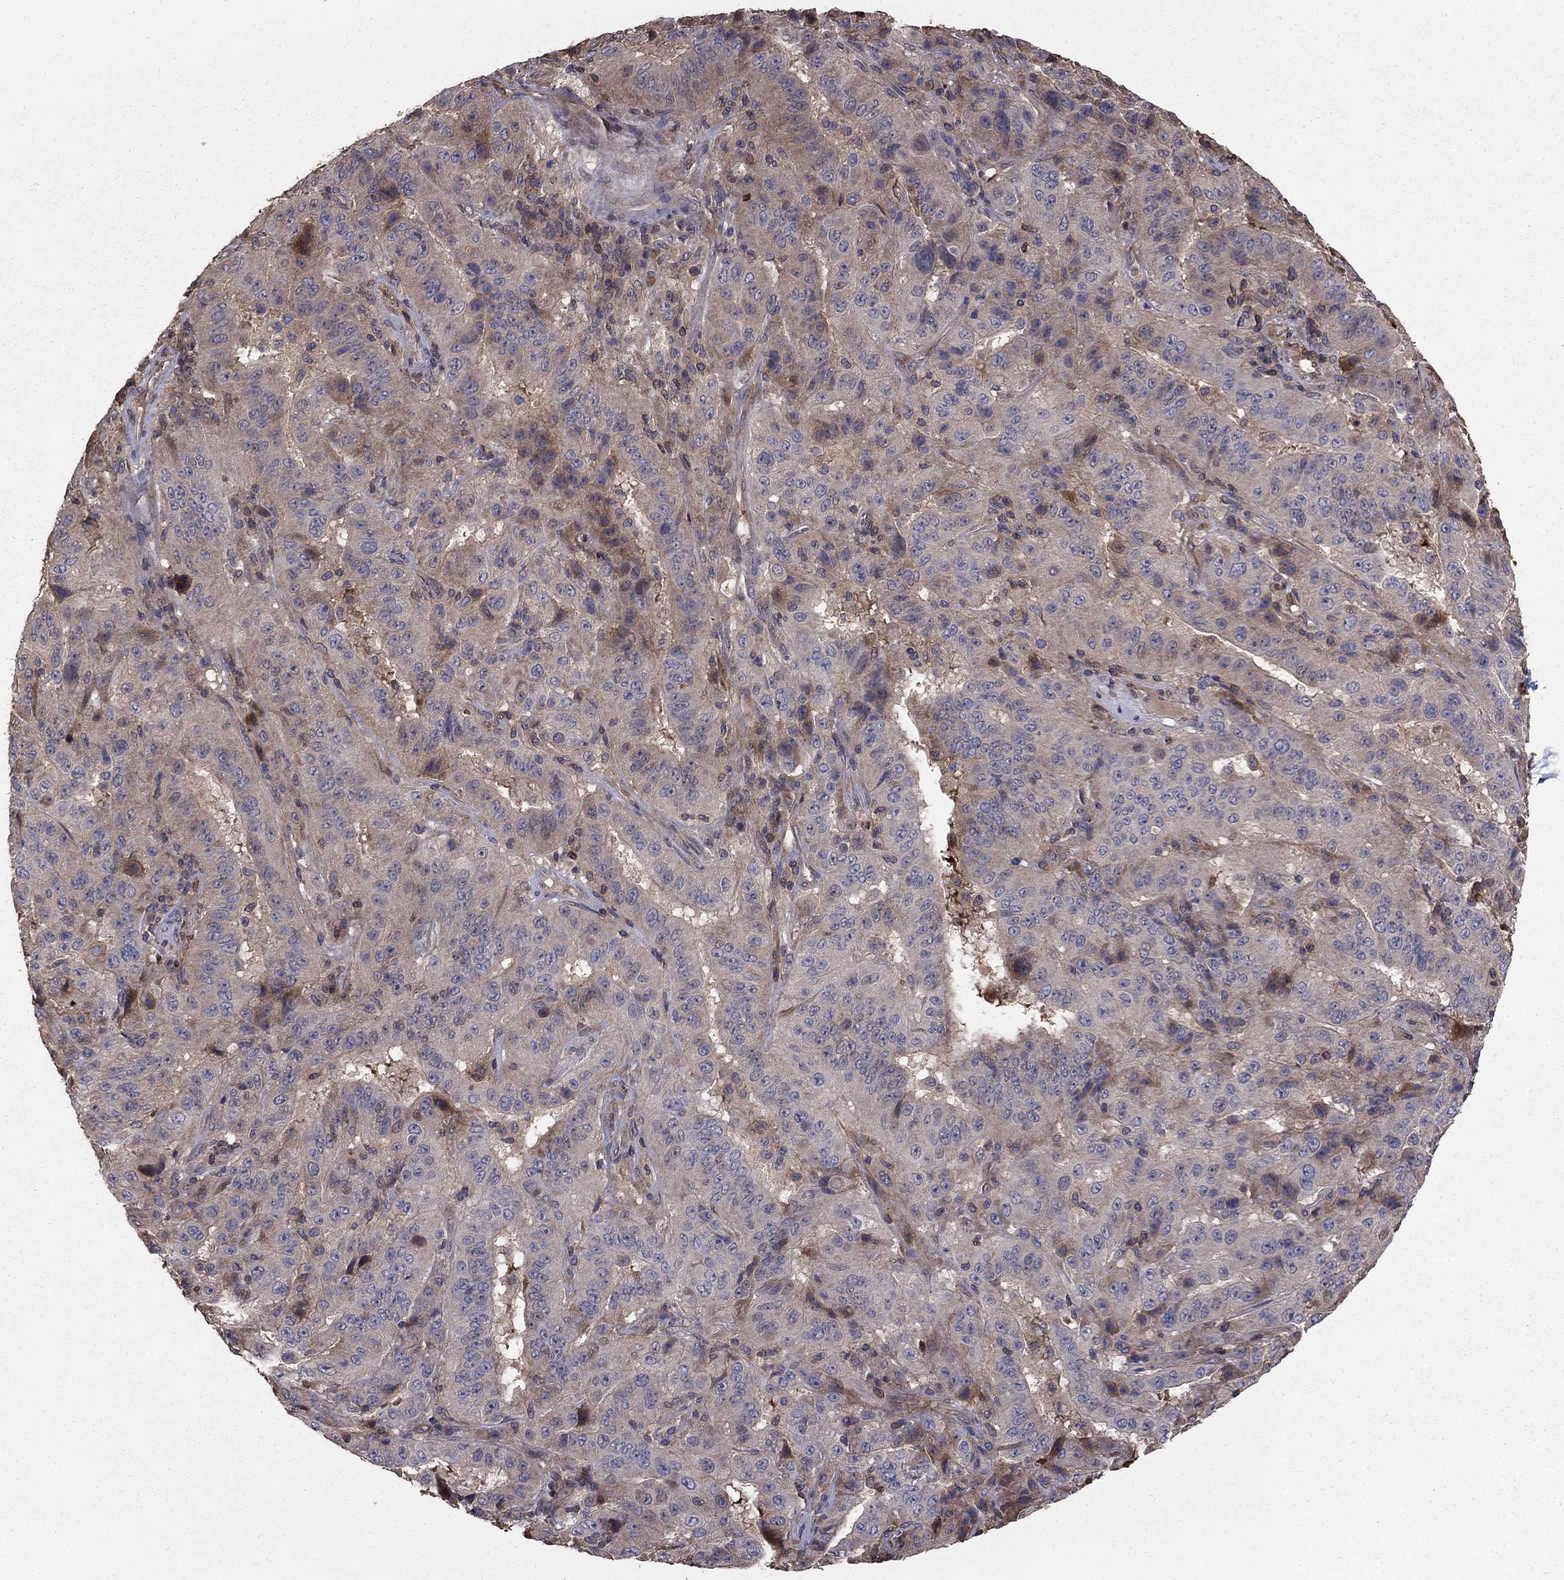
{"staining": {"intensity": "negative", "quantity": "none", "location": "none"}, "tissue": "pancreatic cancer", "cell_type": "Tumor cells", "image_type": "cancer", "snomed": [{"axis": "morphology", "description": "Adenocarcinoma, NOS"}, {"axis": "topography", "description": "Pancreas"}], "caption": "The histopathology image displays no significant positivity in tumor cells of pancreatic adenocarcinoma.", "gene": "GYG1", "patient": {"sex": "male", "age": 63}}